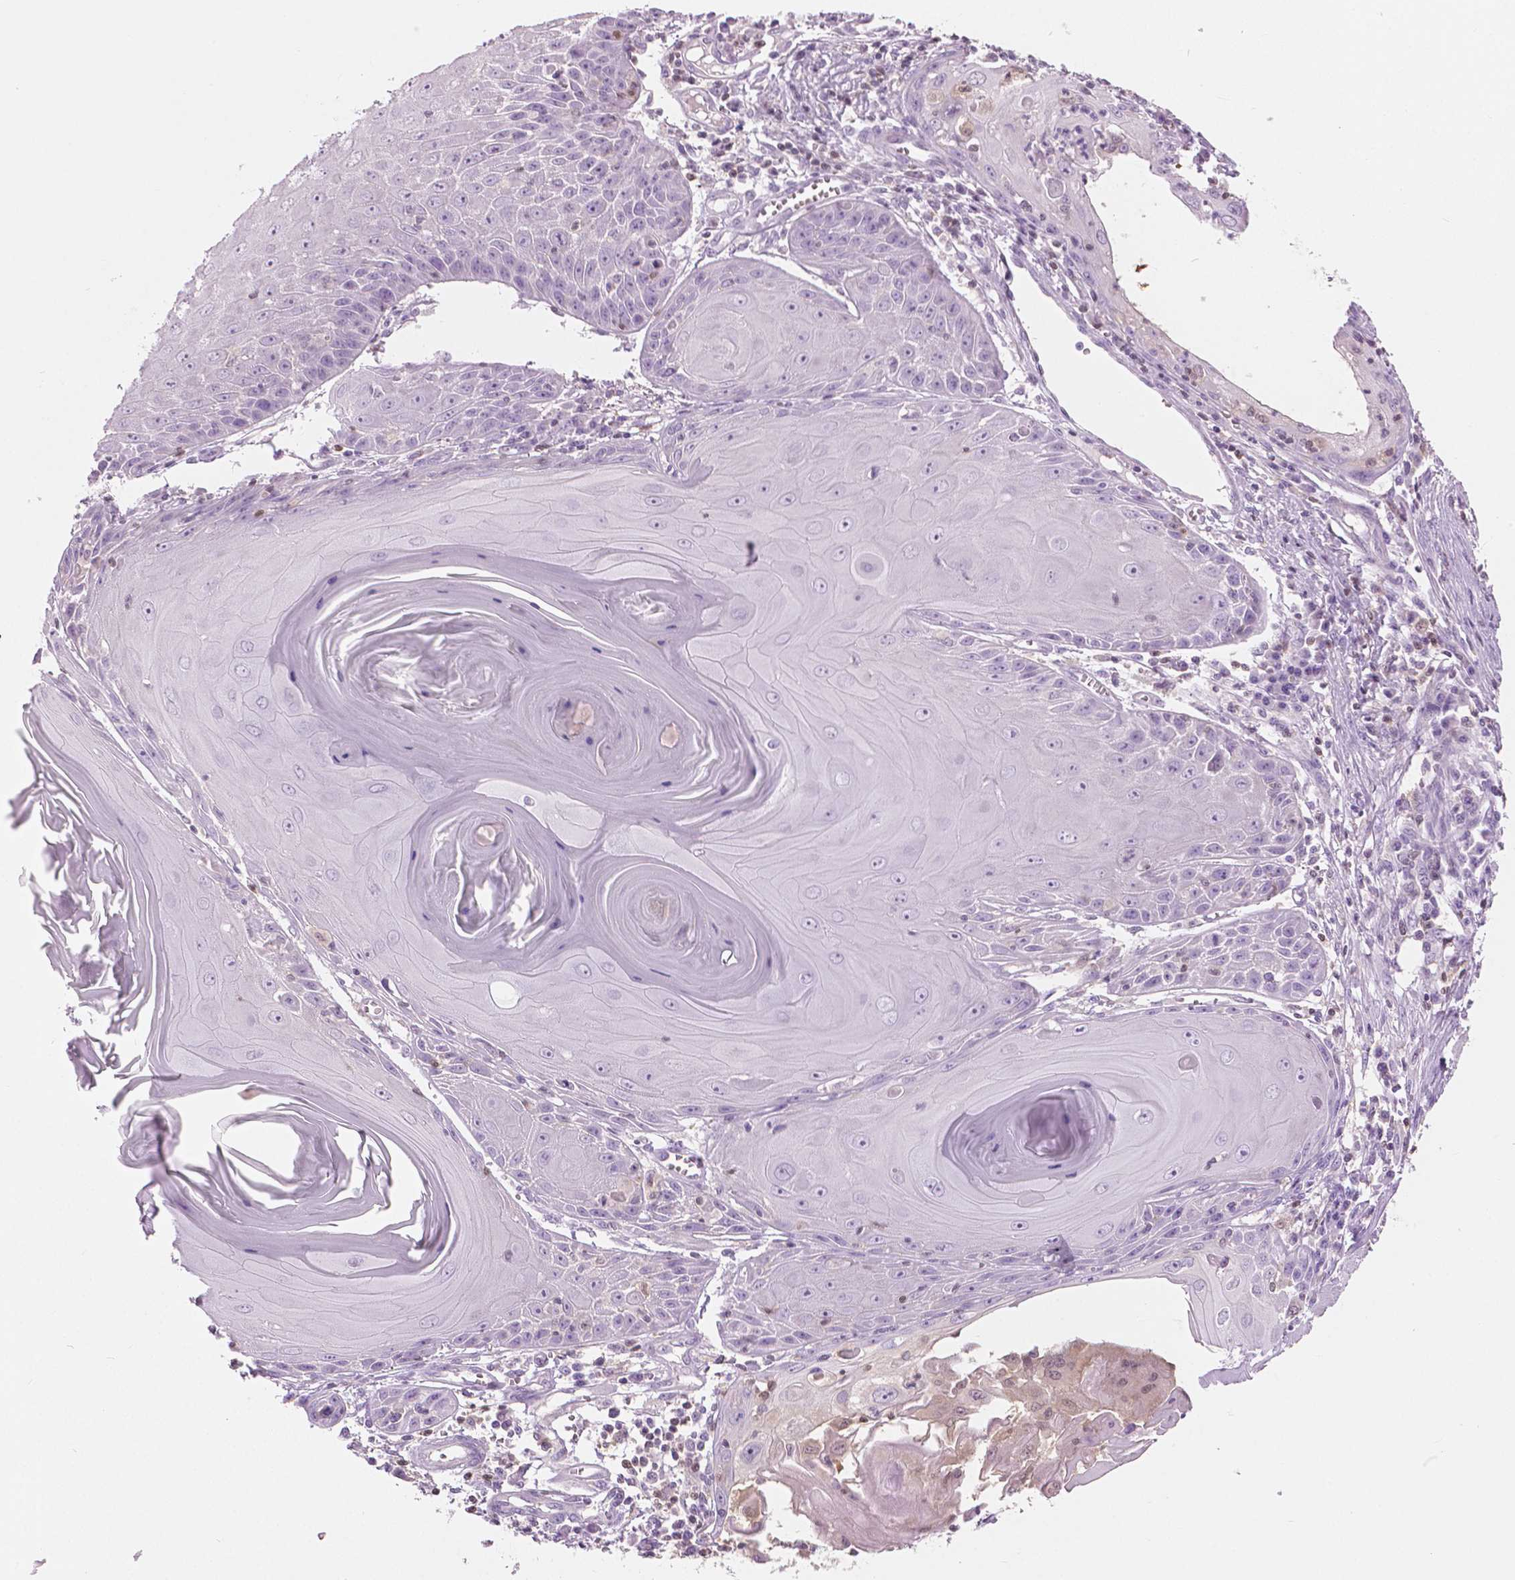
{"staining": {"intensity": "negative", "quantity": "none", "location": "none"}, "tissue": "skin cancer", "cell_type": "Tumor cells", "image_type": "cancer", "snomed": [{"axis": "morphology", "description": "Squamous cell carcinoma, NOS"}, {"axis": "topography", "description": "Skin"}, {"axis": "topography", "description": "Vulva"}], "caption": "Tumor cells show no significant protein expression in skin cancer.", "gene": "GALM", "patient": {"sex": "female", "age": 85}}